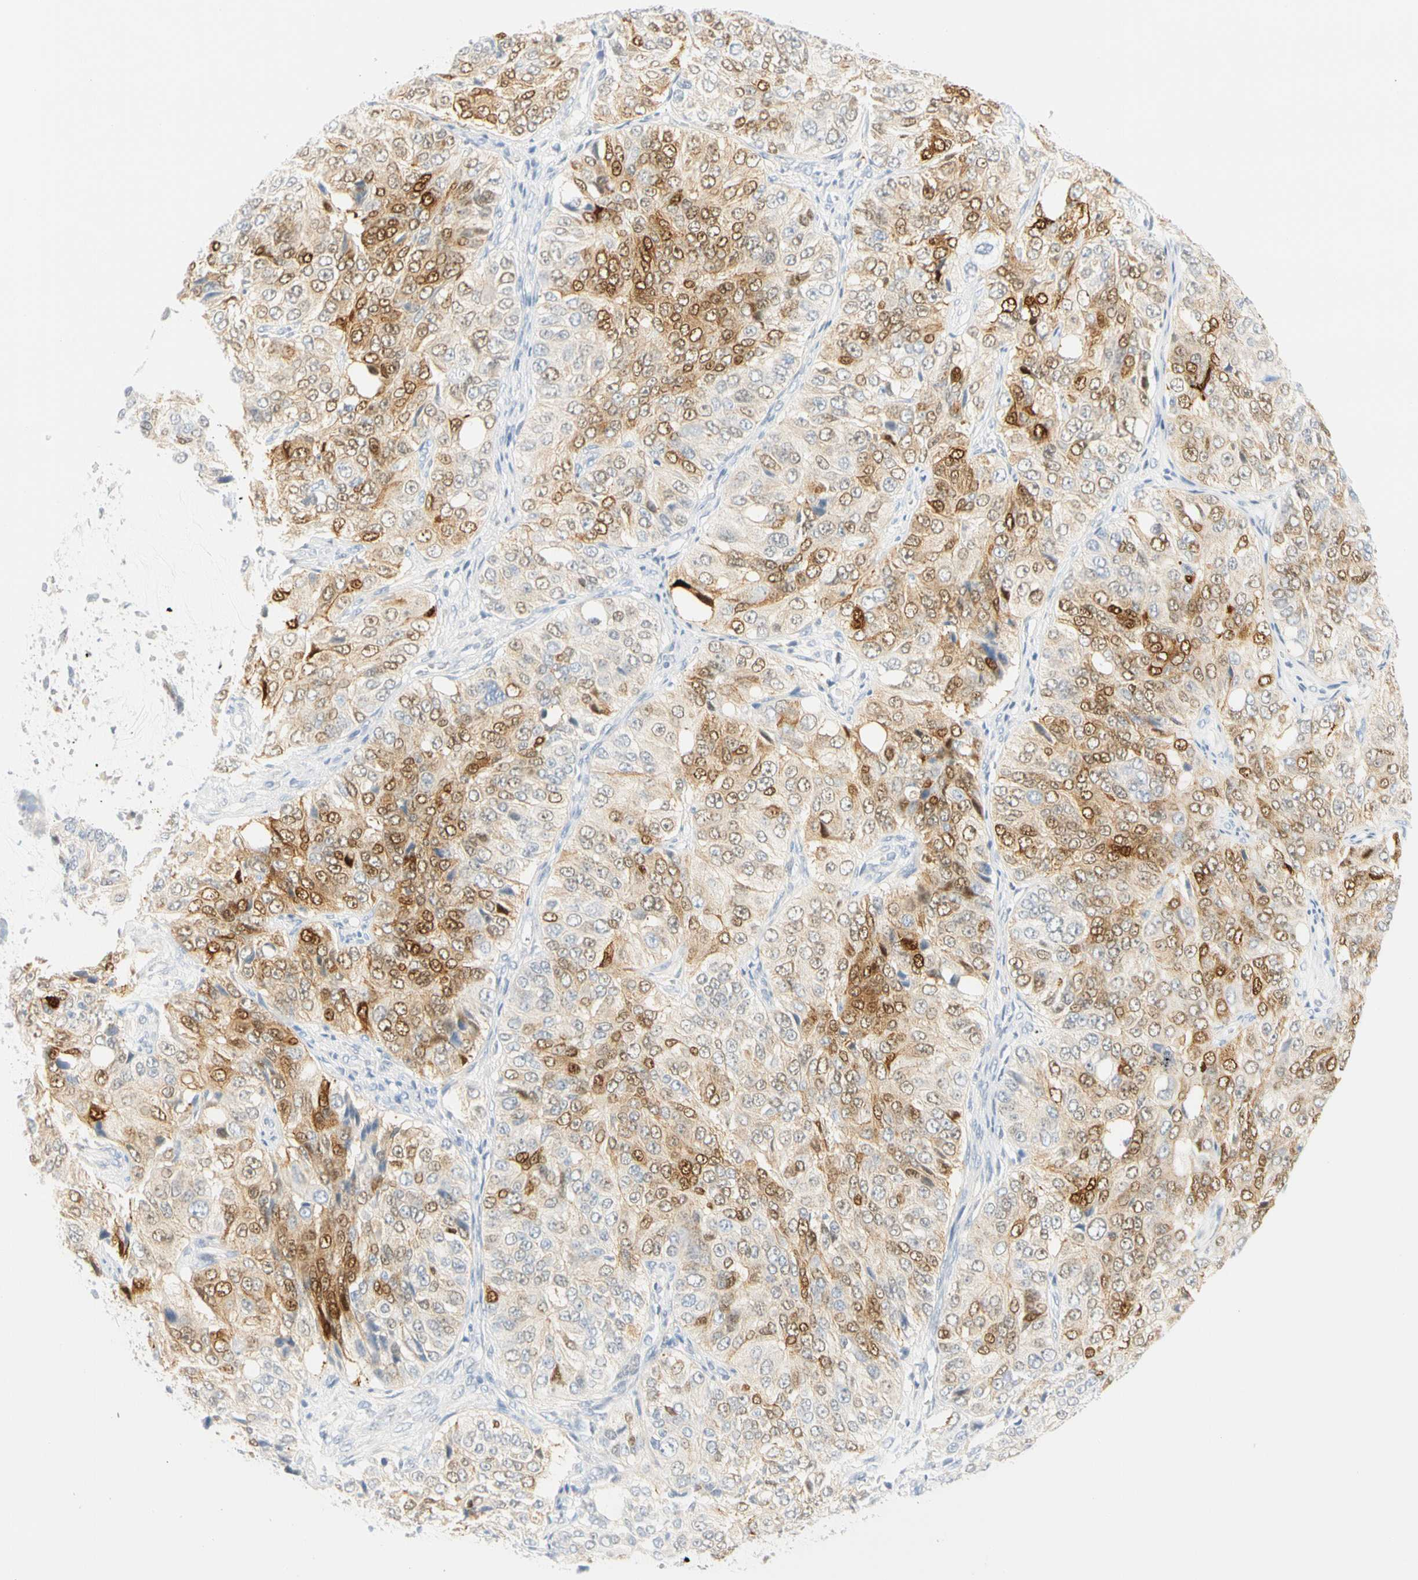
{"staining": {"intensity": "weak", "quantity": "25%-75%", "location": "cytoplasmic/membranous,nuclear"}, "tissue": "ovarian cancer", "cell_type": "Tumor cells", "image_type": "cancer", "snomed": [{"axis": "morphology", "description": "Carcinoma, endometroid"}, {"axis": "topography", "description": "Ovary"}], "caption": "IHC (DAB (3,3'-diaminobenzidine)) staining of ovarian cancer reveals weak cytoplasmic/membranous and nuclear protein positivity in approximately 25%-75% of tumor cells.", "gene": "SELENBP1", "patient": {"sex": "female", "age": 51}}